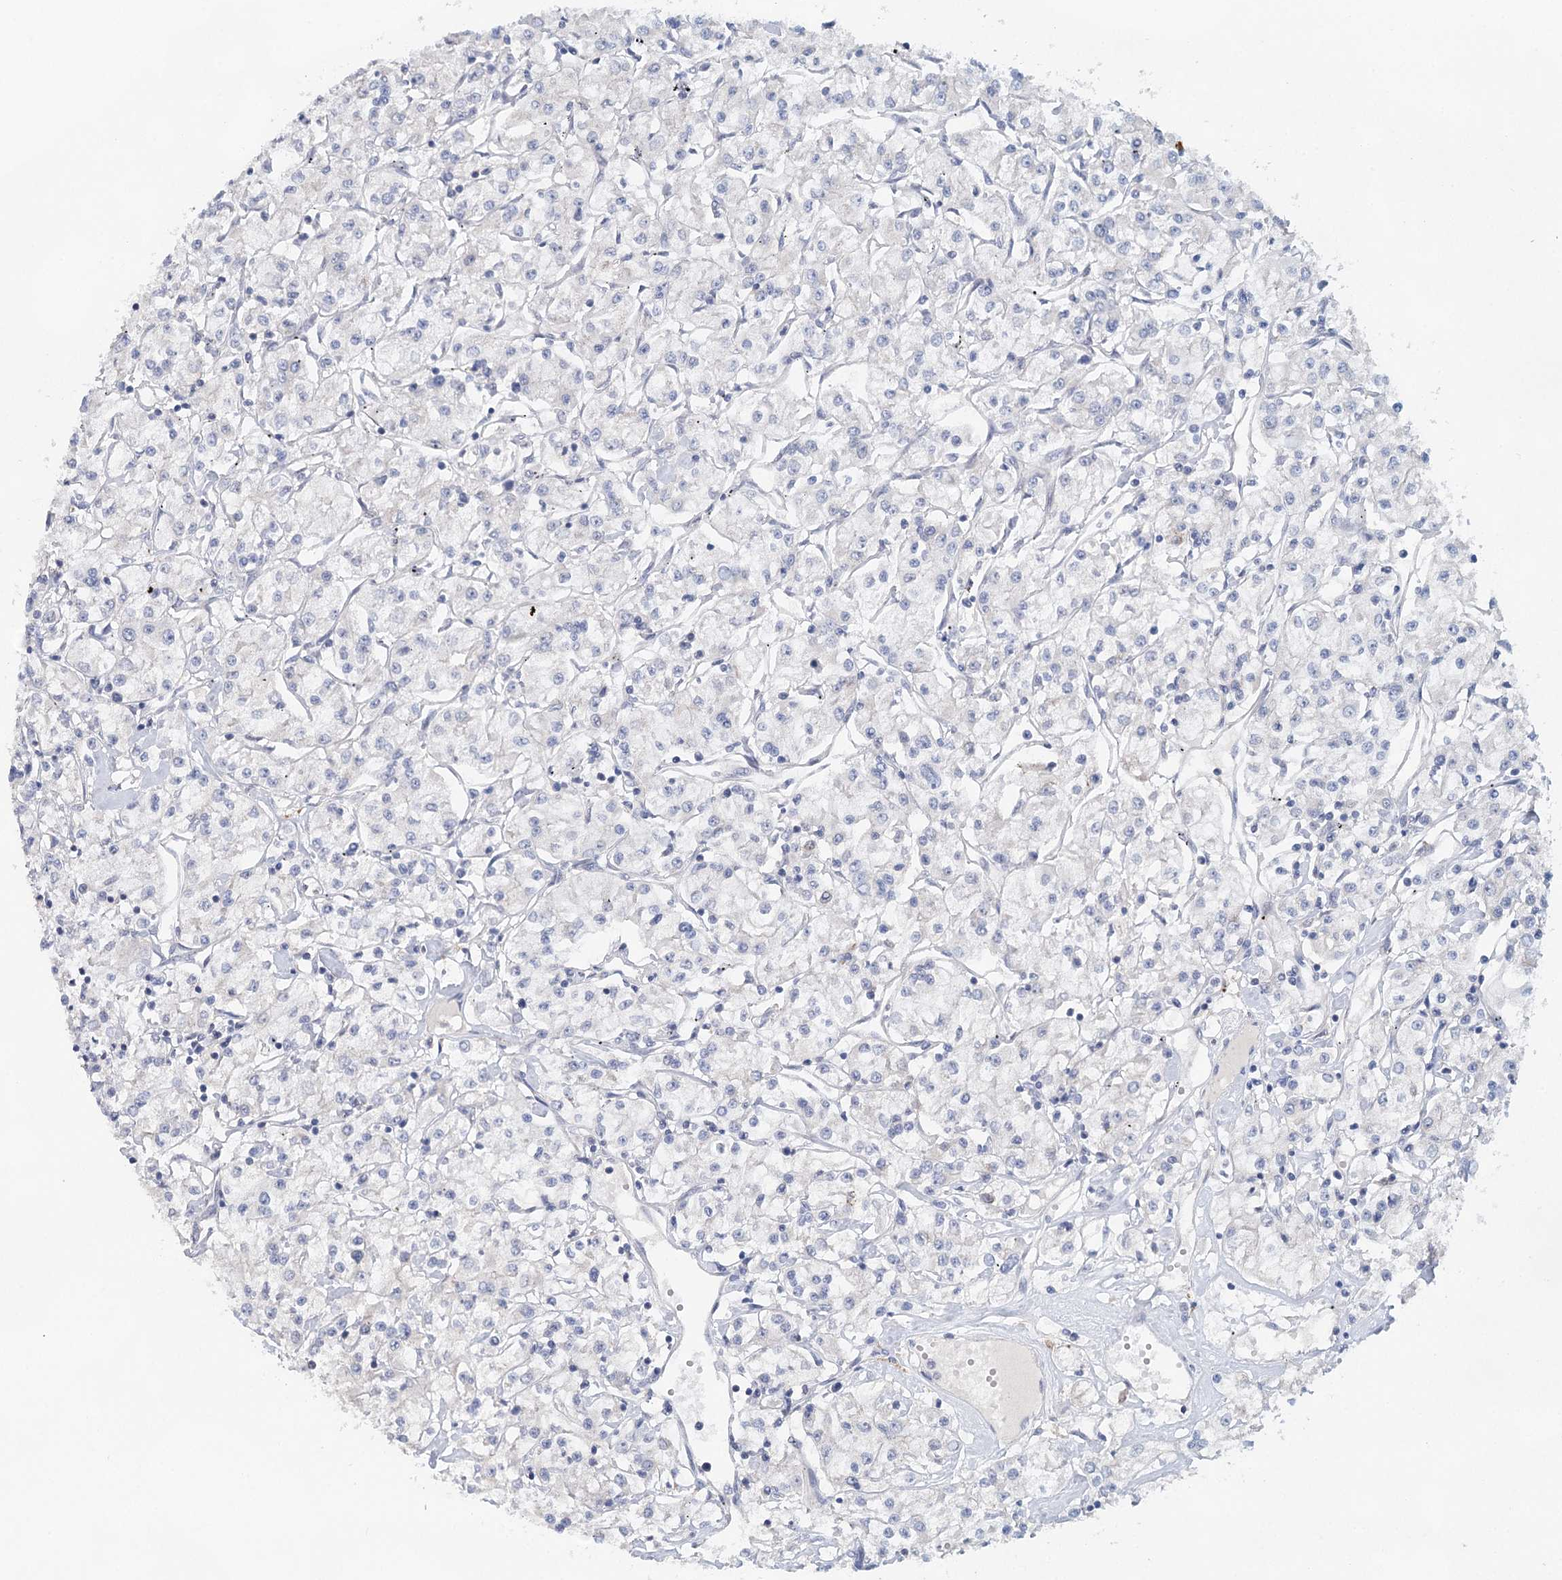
{"staining": {"intensity": "negative", "quantity": "none", "location": "none"}, "tissue": "renal cancer", "cell_type": "Tumor cells", "image_type": "cancer", "snomed": [{"axis": "morphology", "description": "Adenocarcinoma, NOS"}, {"axis": "topography", "description": "Kidney"}], "caption": "DAB (3,3'-diaminobenzidine) immunohistochemical staining of human renal cancer (adenocarcinoma) exhibits no significant expression in tumor cells.", "gene": "SLC19A3", "patient": {"sex": "female", "age": 59}}